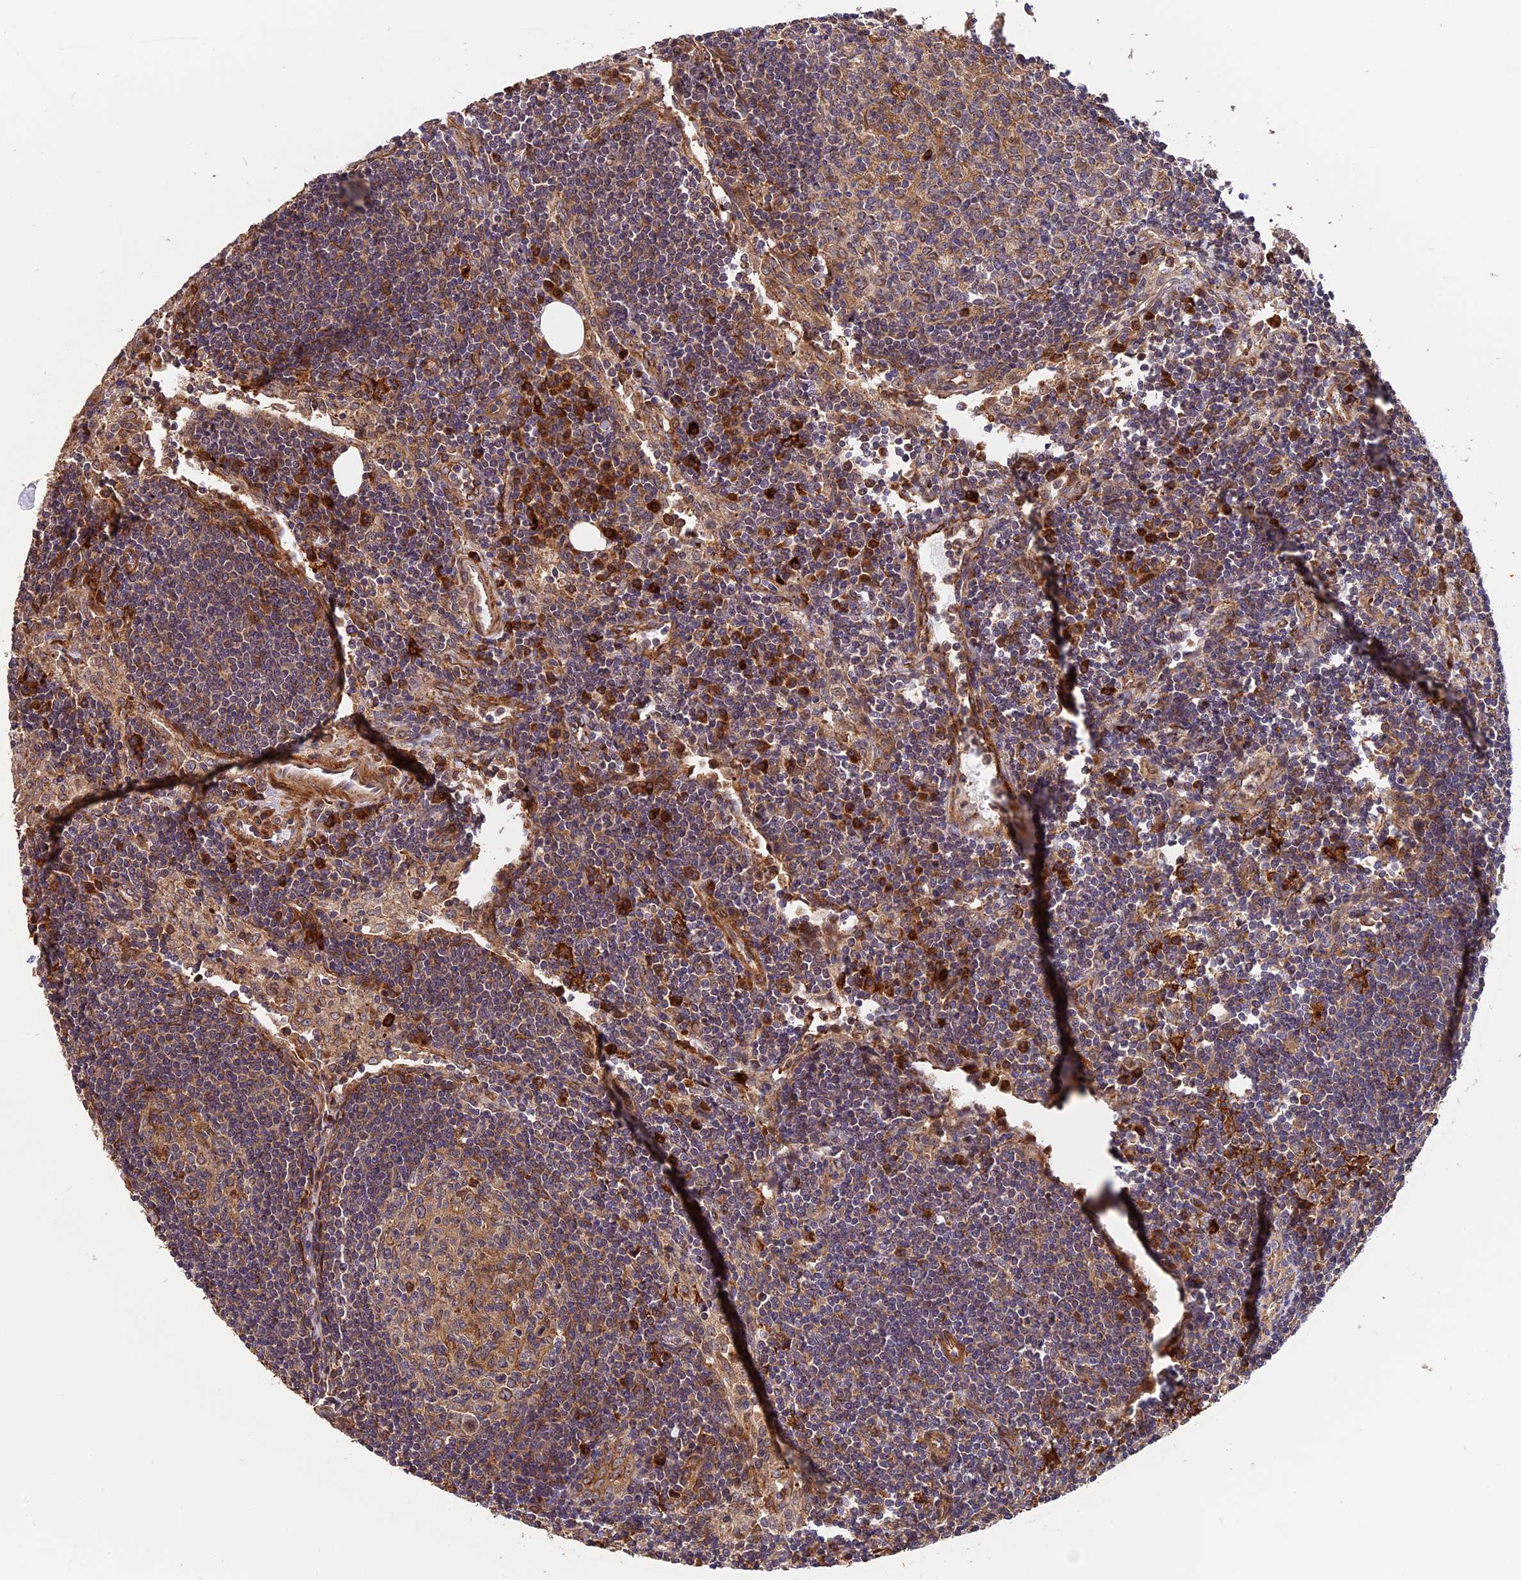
{"staining": {"intensity": "weak", "quantity": ">75%", "location": "cytoplasmic/membranous"}, "tissue": "lymph node", "cell_type": "Germinal center cells", "image_type": "normal", "snomed": [{"axis": "morphology", "description": "Normal tissue, NOS"}, {"axis": "topography", "description": "Lymph node"}], "caption": "A brown stain labels weak cytoplasmic/membranous expression of a protein in germinal center cells of unremarkable lymph node. Using DAB (3,3'-diaminobenzidine) (brown) and hematoxylin (blue) stains, captured at high magnification using brightfield microscopy.", "gene": "HERPUD1", "patient": {"sex": "female", "age": 73}}